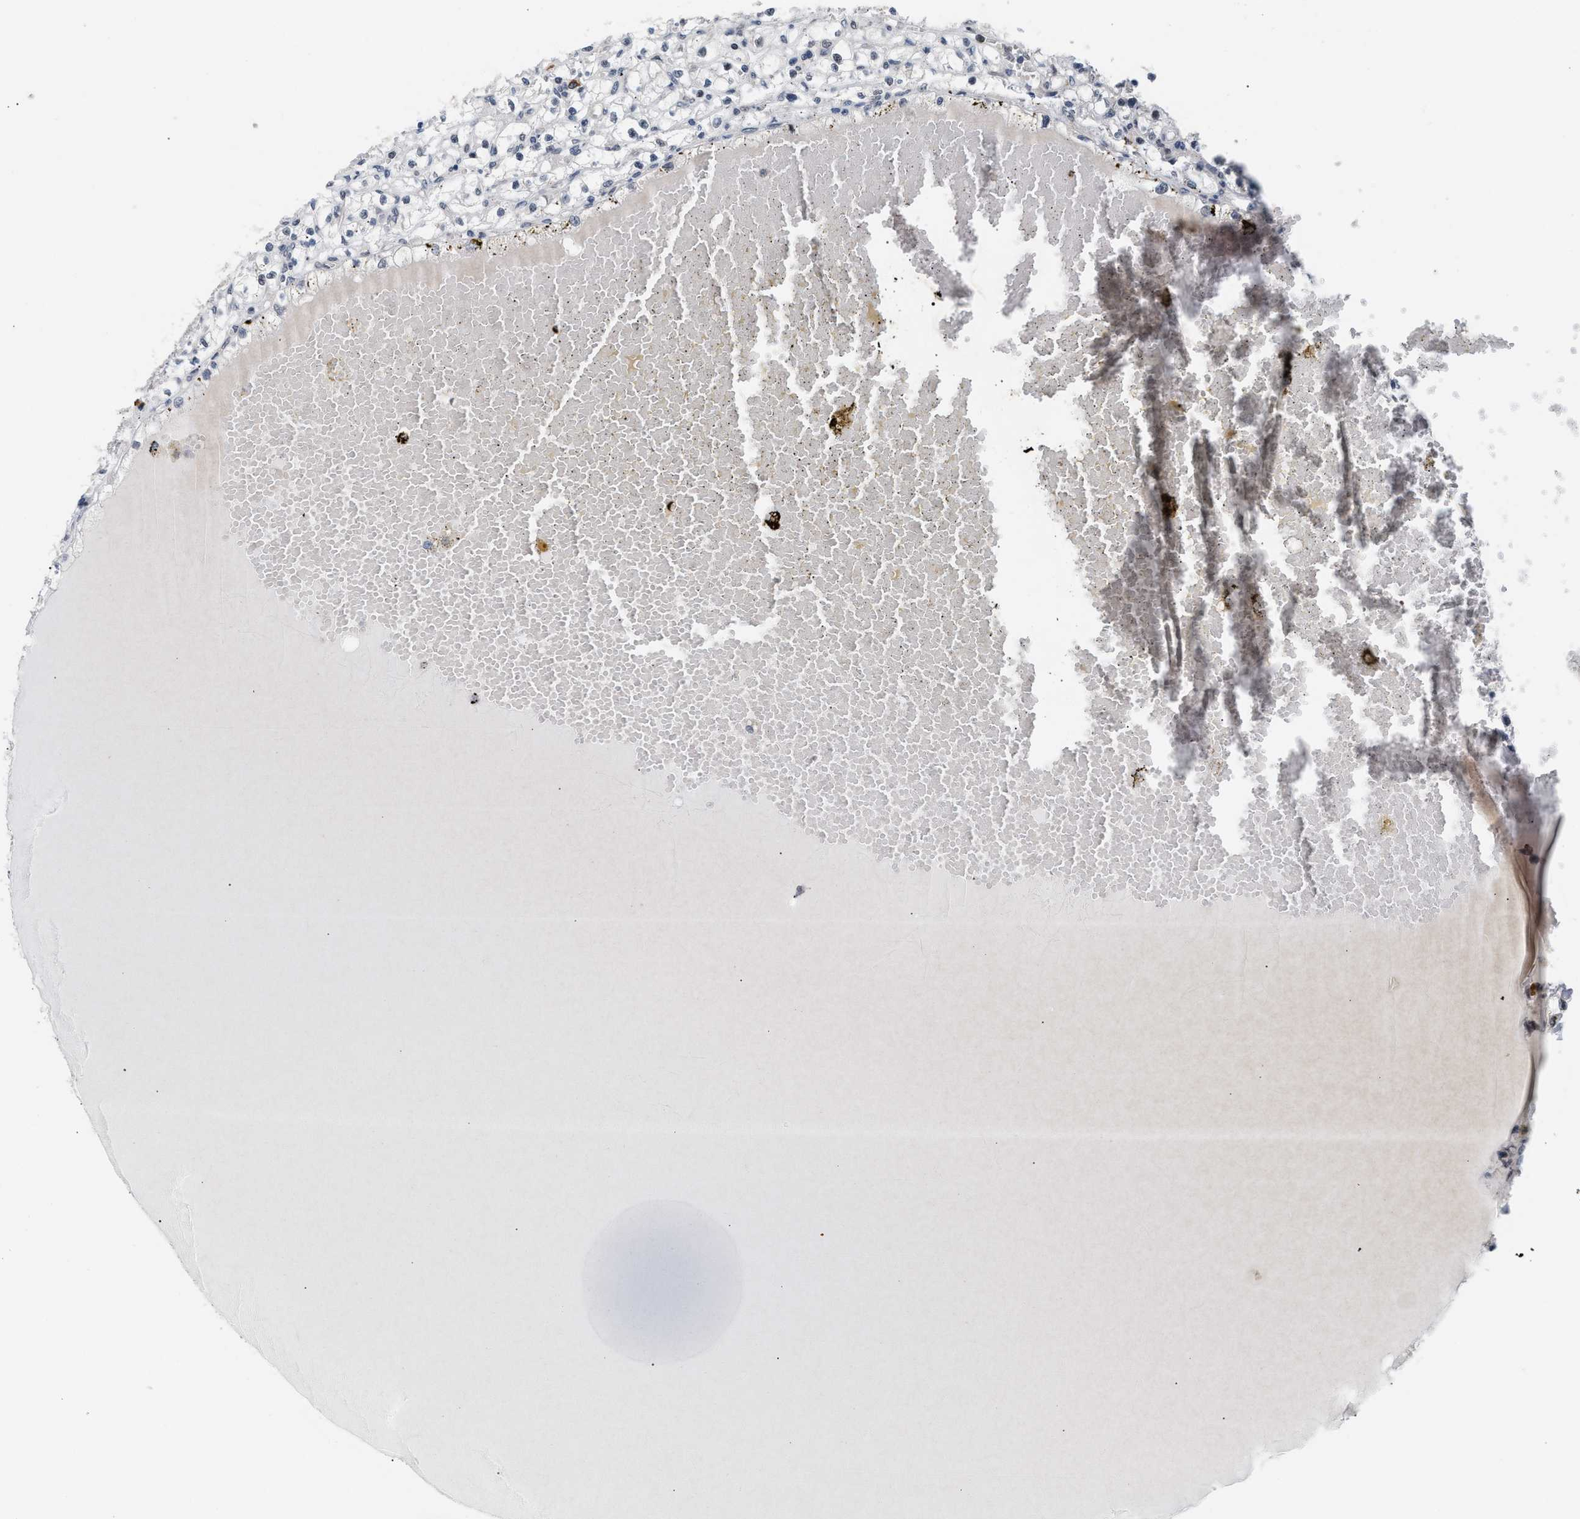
{"staining": {"intensity": "negative", "quantity": "none", "location": "none"}, "tissue": "renal cancer", "cell_type": "Tumor cells", "image_type": "cancer", "snomed": [{"axis": "morphology", "description": "Adenocarcinoma, NOS"}, {"axis": "topography", "description": "Kidney"}], "caption": "This image is of renal cancer stained with immunohistochemistry (IHC) to label a protein in brown with the nuclei are counter-stained blue. There is no staining in tumor cells.", "gene": "TXNRD3", "patient": {"sex": "male", "age": 56}}